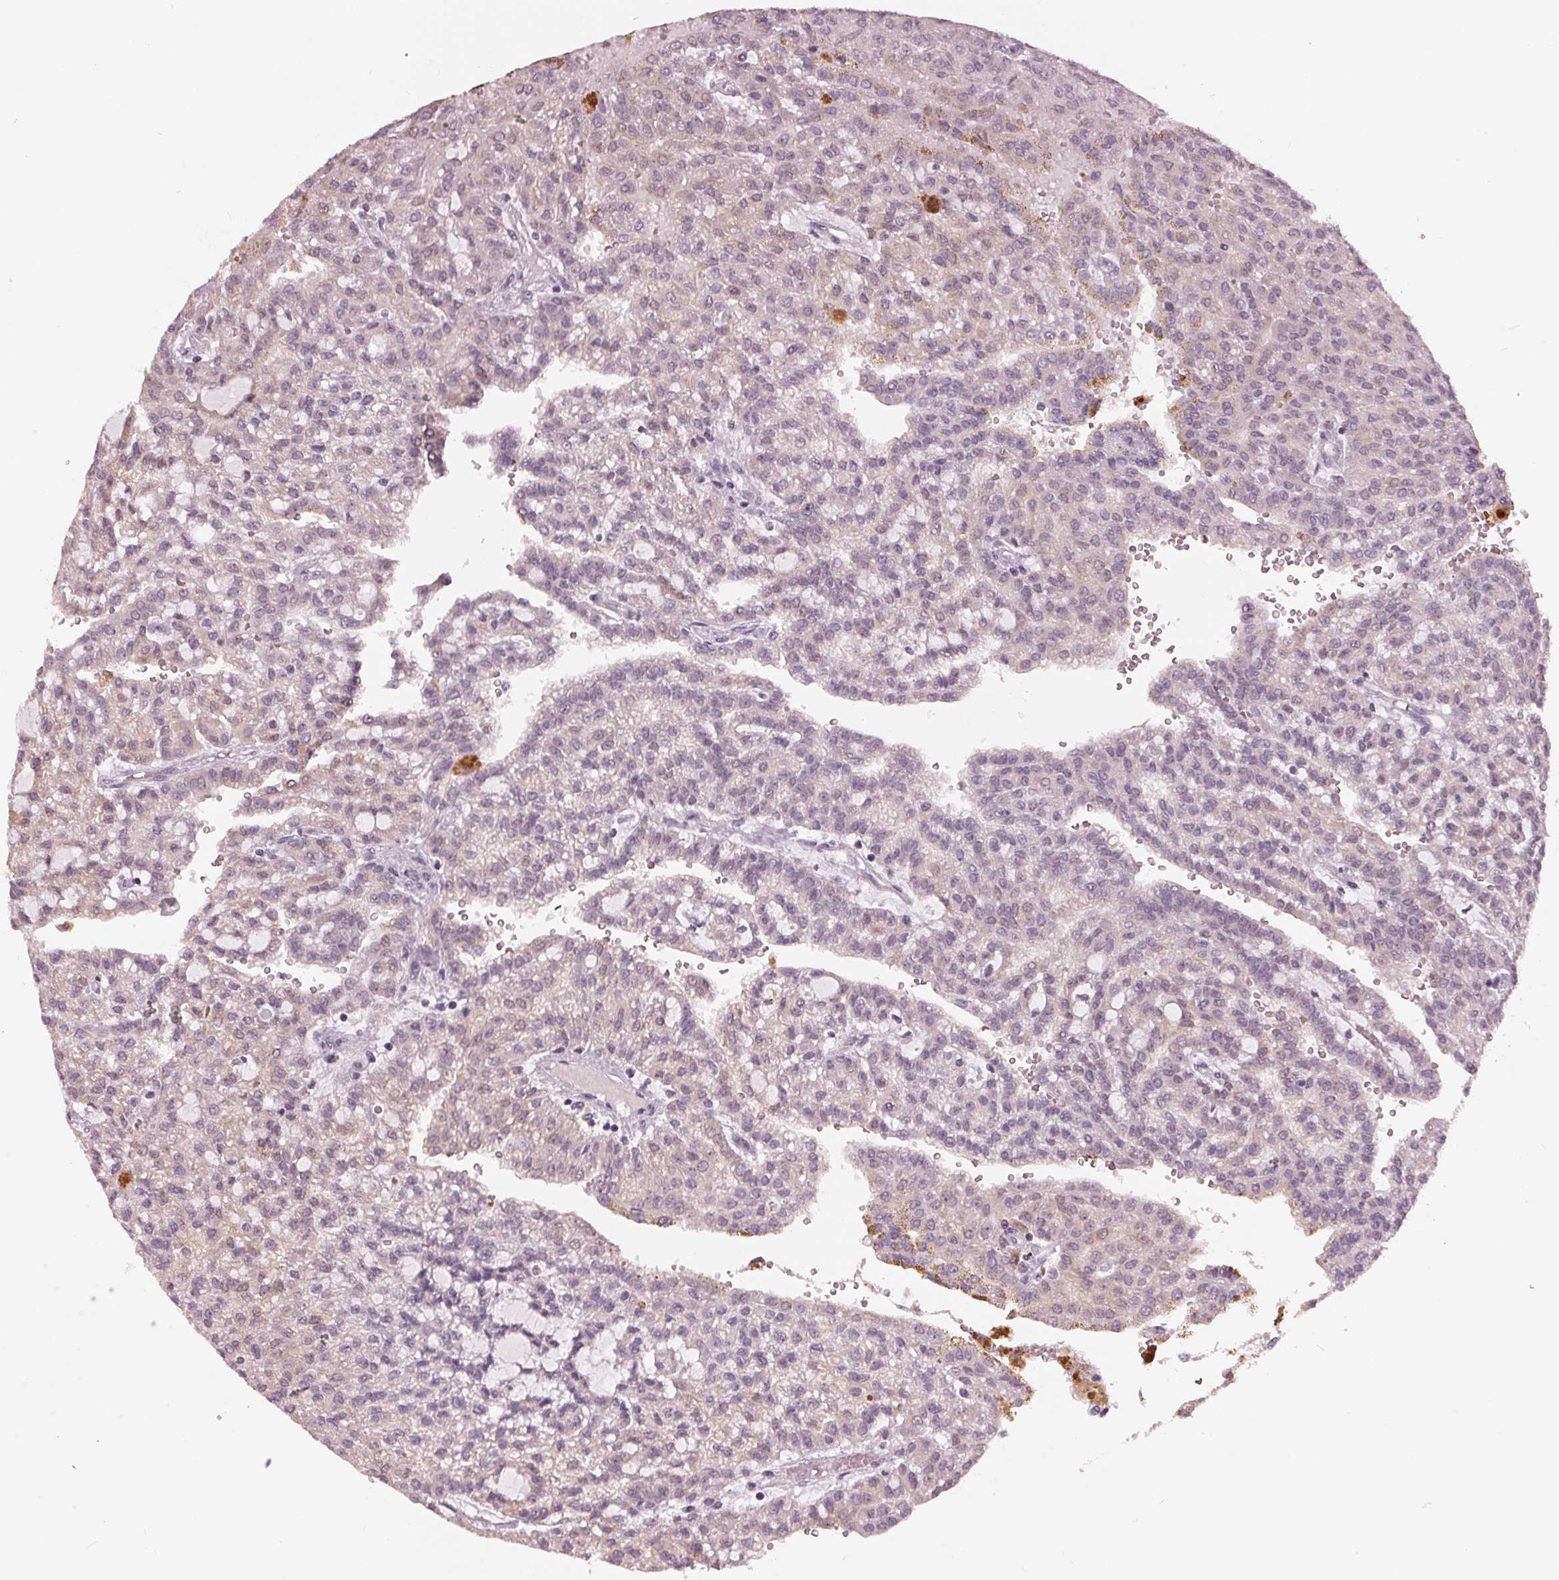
{"staining": {"intensity": "negative", "quantity": "none", "location": "none"}, "tissue": "renal cancer", "cell_type": "Tumor cells", "image_type": "cancer", "snomed": [{"axis": "morphology", "description": "Adenocarcinoma, NOS"}, {"axis": "topography", "description": "Kidney"}], "caption": "Immunohistochemistry (IHC) micrograph of neoplastic tissue: adenocarcinoma (renal) stained with DAB (3,3'-diaminobenzidine) shows no significant protein staining in tumor cells.", "gene": "ZNF605", "patient": {"sex": "male", "age": 63}}